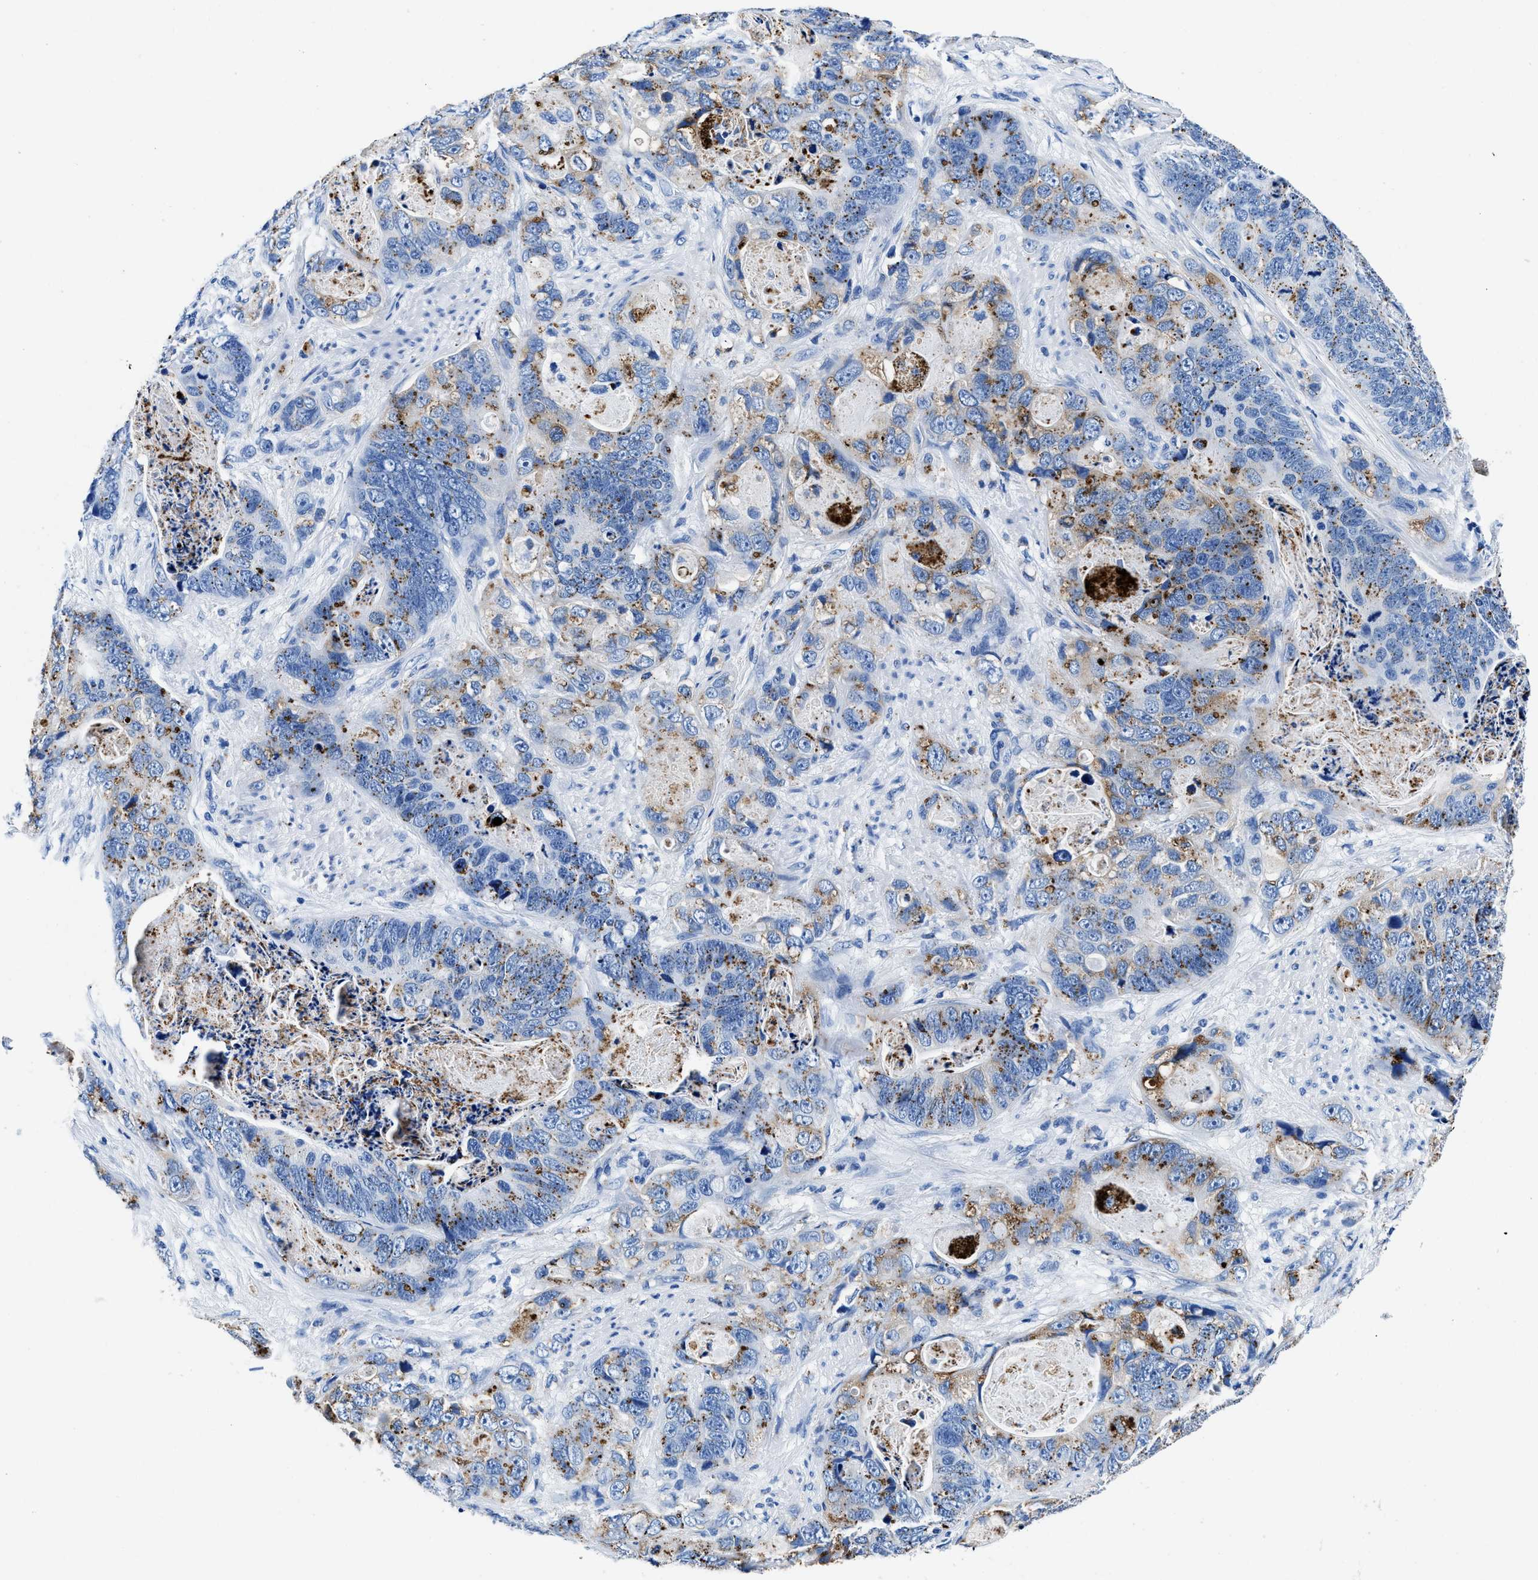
{"staining": {"intensity": "moderate", "quantity": "25%-75%", "location": "cytoplasmic/membranous"}, "tissue": "stomach cancer", "cell_type": "Tumor cells", "image_type": "cancer", "snomed": [{"axis": "morphology", "description": "Adenocarcinoma, NOS"}, {"axis": "topography", "description": "Stomach"}], "caption": "Immunohistochemistry photomicrograph of human stomach cancer stained for a protein (brown), which exhibits medium levels of moderate cytoplasmic/membranous positivity in approximately 25%-75% of tumor cells.", "gene": "OR14K1", "patient": {"sex": "female", "age": 89}}